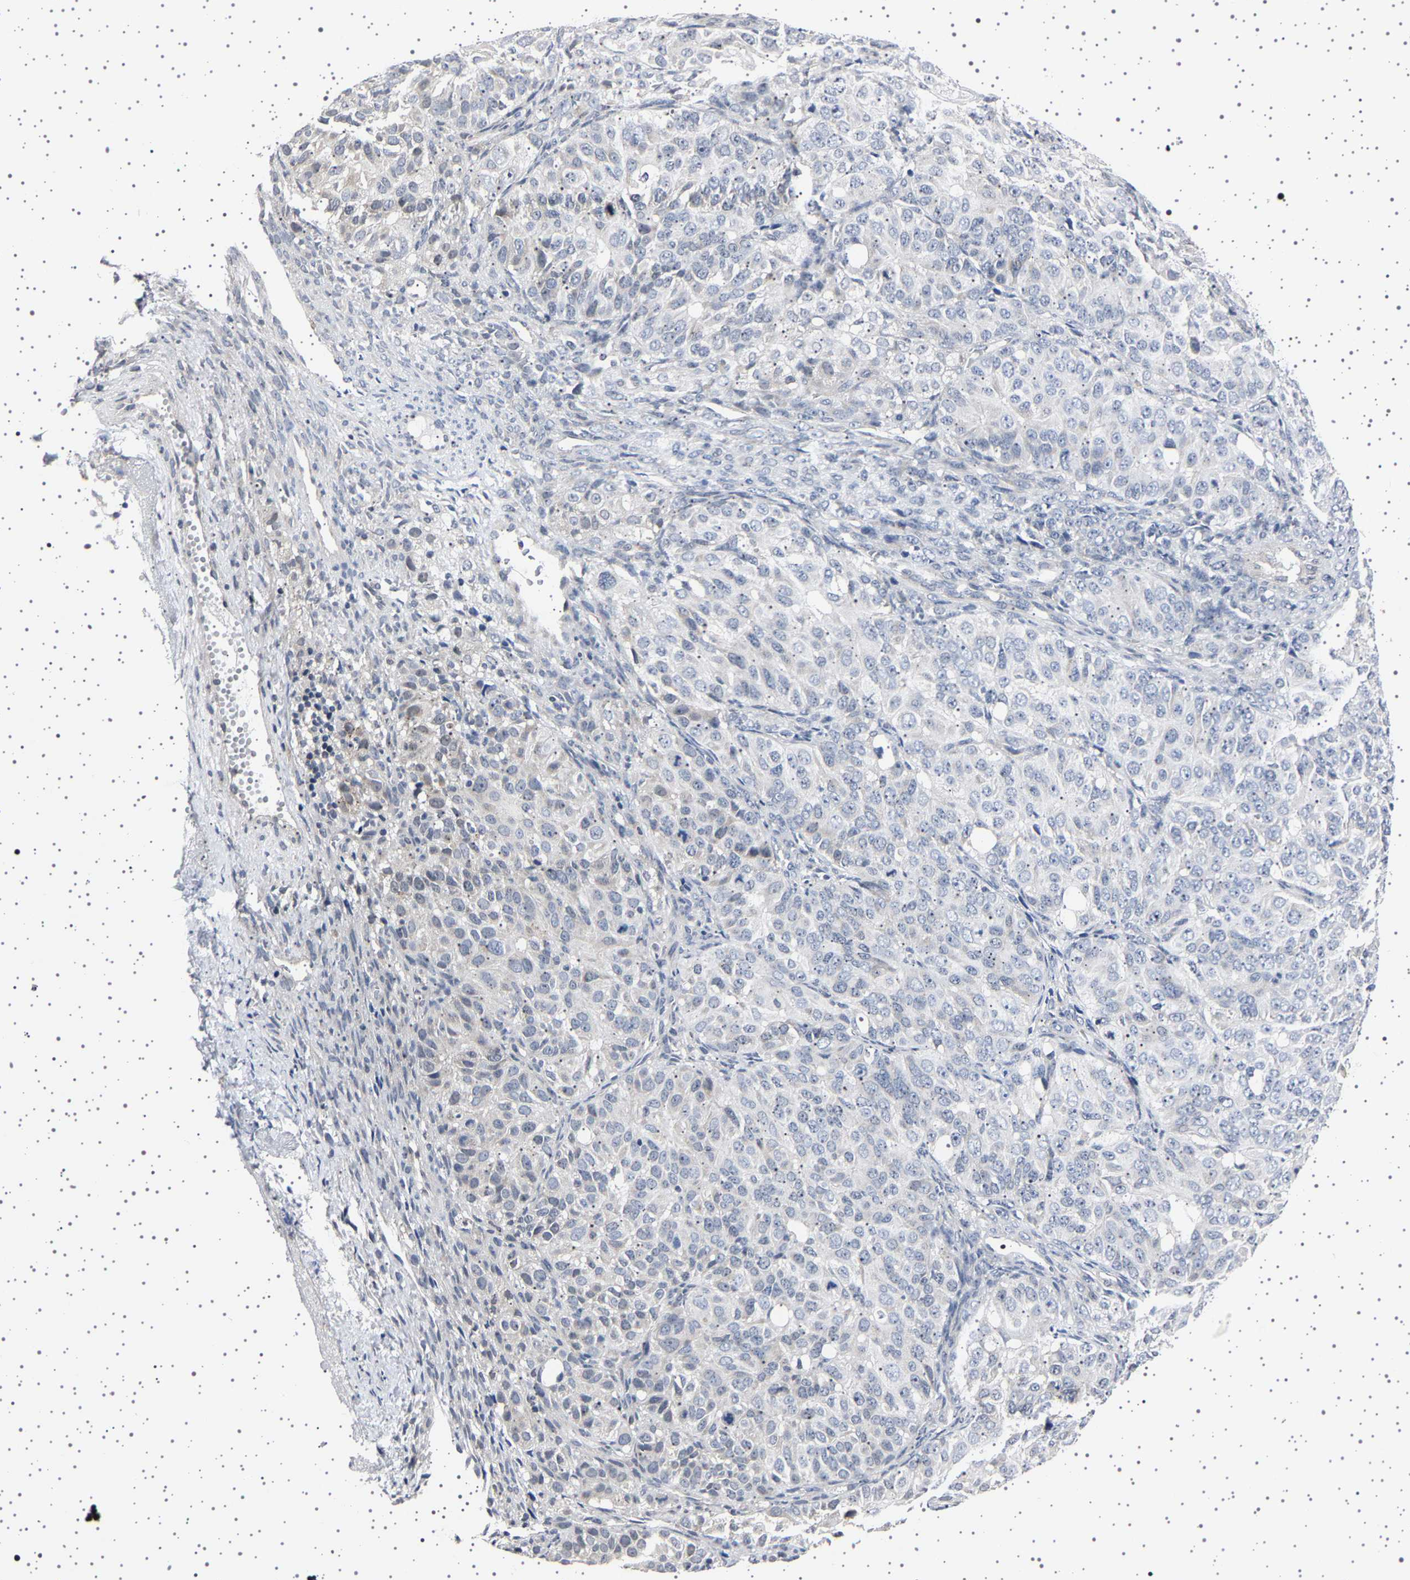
{"staining": {"intensity": "negative", "quantity": "none", "location": "none"}, "tissue": "ovarian cancer", "cell_type": "Tumor cells", "image_type": "cancer", "snomed": [{"axis": "morphology", "description": "Carcinoma, endometroid"}, {"axis": "topography", "description": "Ovary"}], "caption": "Tumor cells show no significant expression in ovarian endometroid carcinoma.", "gene": "IL10RB", "patient": {"sex": "female", "age": 51}}